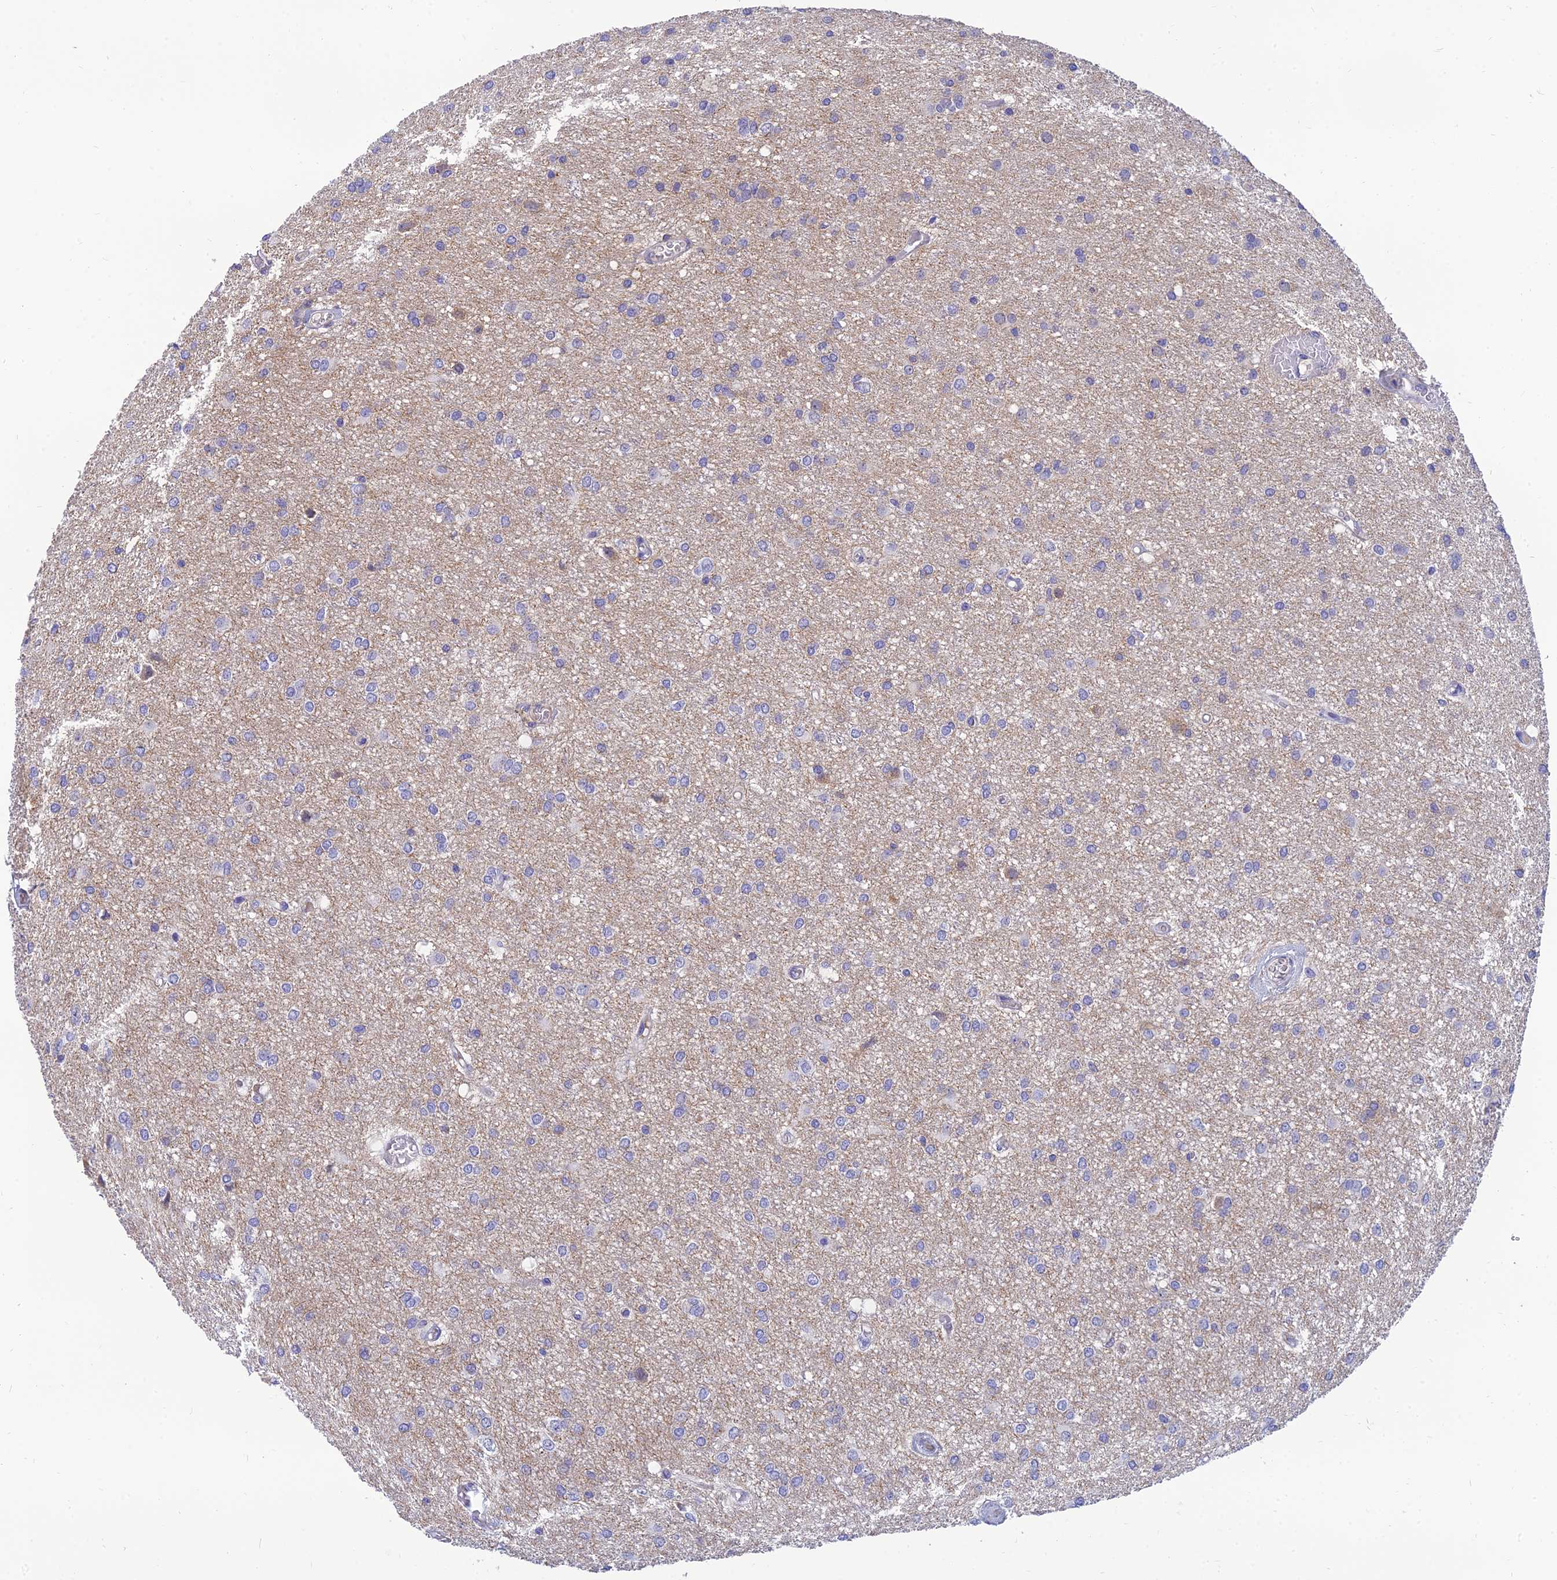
{"staining": {"intensity": "negative", "quantity": "none", "location": "none"}, "tissue": "glioma", "cell_type": "Tumor cells", "image_type": "cancer", "snomed": [{"axis": "morphology", "description": "Glioma, malignant, High grade"}, {"axis": "topography", "description": "Brain"}], "caption": "A photomicrograph of malignant glioma (high-grade) stained for a protein displays no brown staining in tumor cells.", "gene": "TMEM161B", "patient": {"sex": "female", "age": 50}}